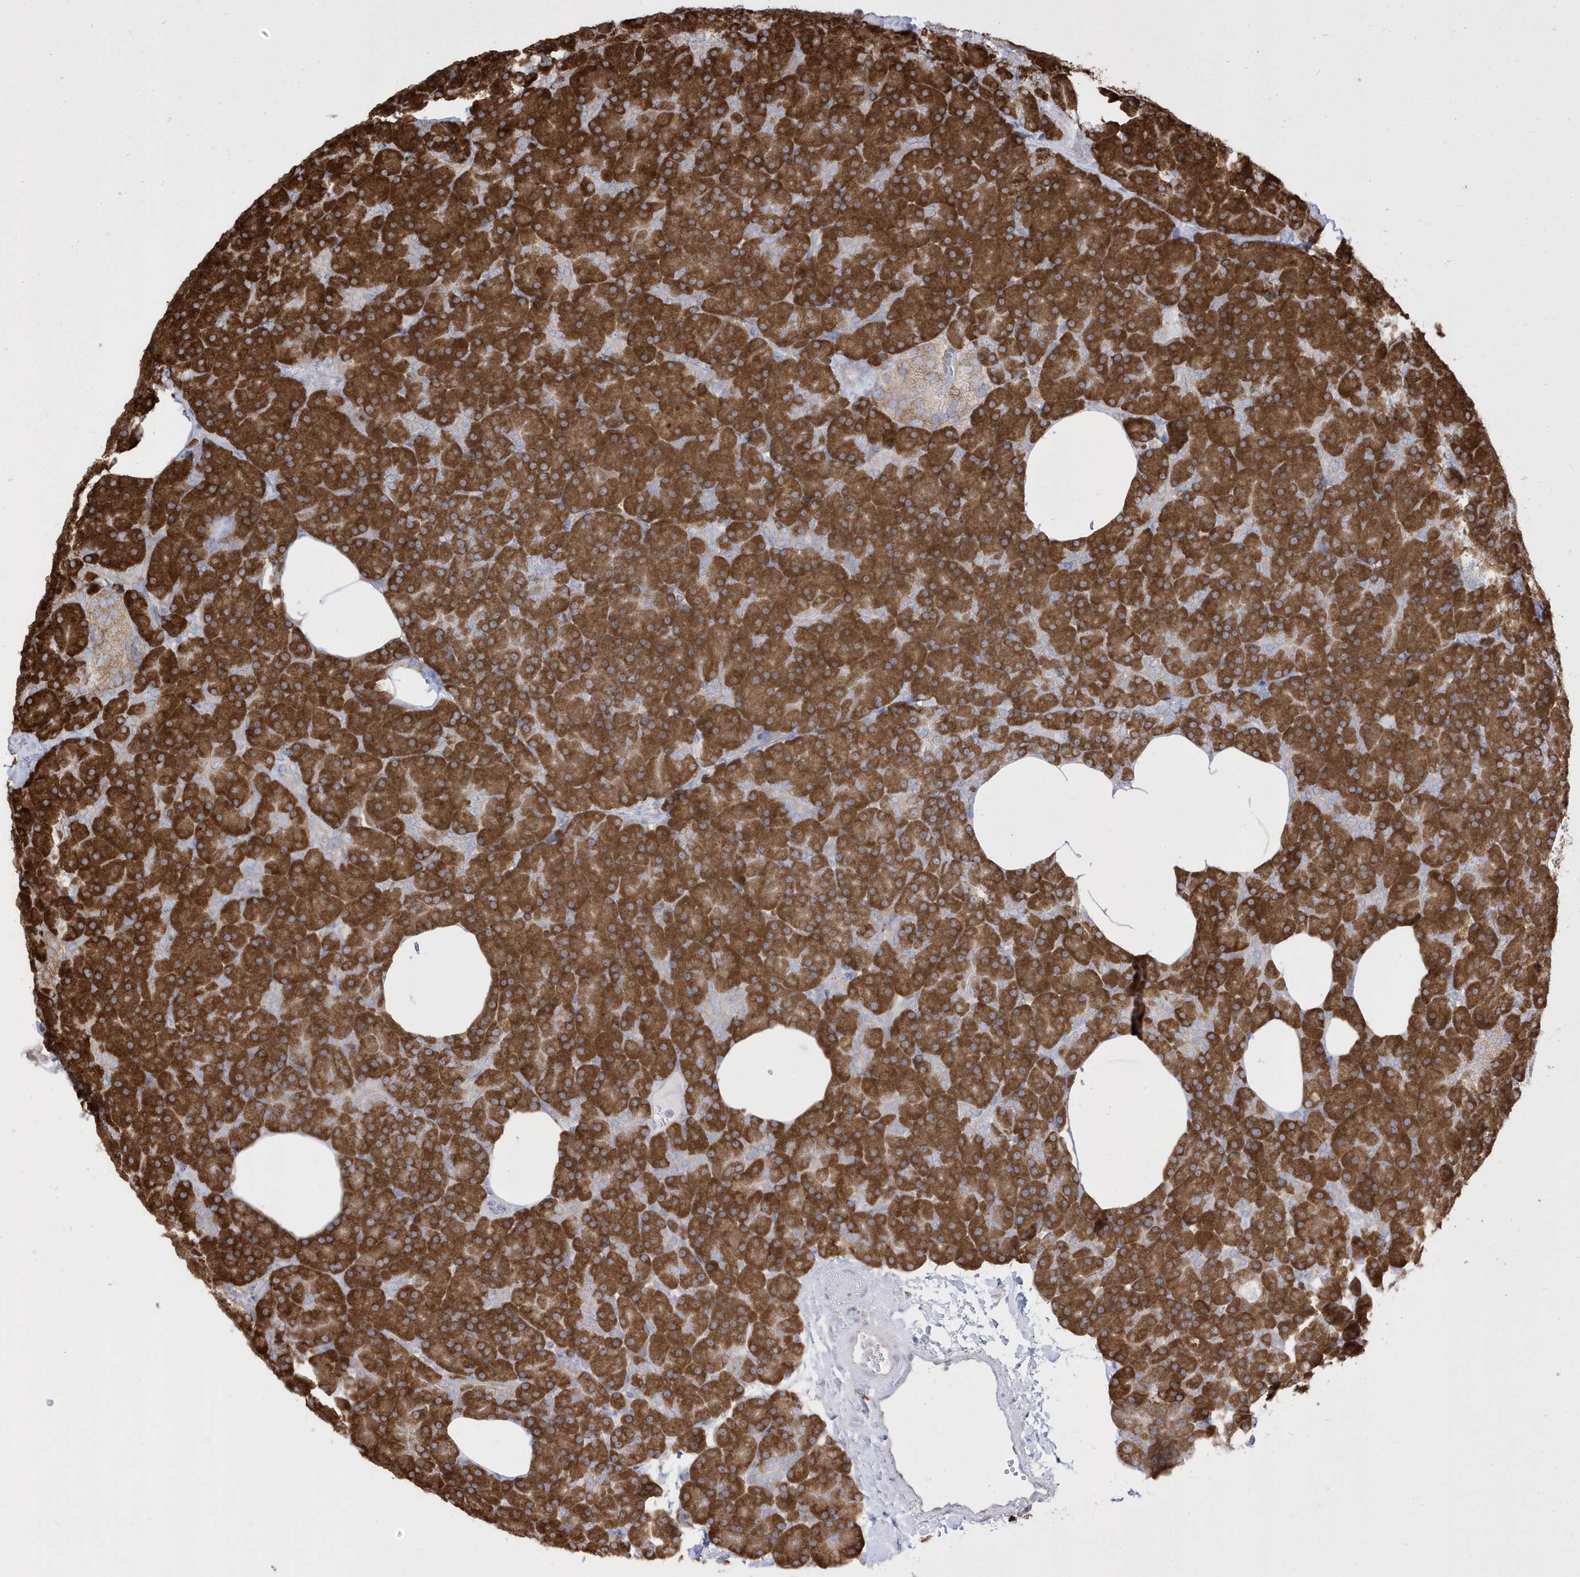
{"staining": {"intensity": "strong", "quantity": ">75%", "location": "cytoplasmic/membranous"}, "tissue": "pancreas", "cell_type": "Exocrine glandular cells", "image_type": "normal", "snomed": [{"axis": "morphology", "description": "Normal tissue, NOS"}, {"axis": "morphology", "description": "Carcinoid, malignant, NOS"}, {"axis": "topography", "description": "Pancreas"}], "caption": "Immunohistochemistry (IHC) micrograph of unremarkable pancreas stained for a protein (brown), which demonstrates high levels of strong cytoplasmic/membranous staining in about >75% of exocrine glandular cells.", "gene": "PDIA6", "patient": {"sex": "female", "age": 35}}